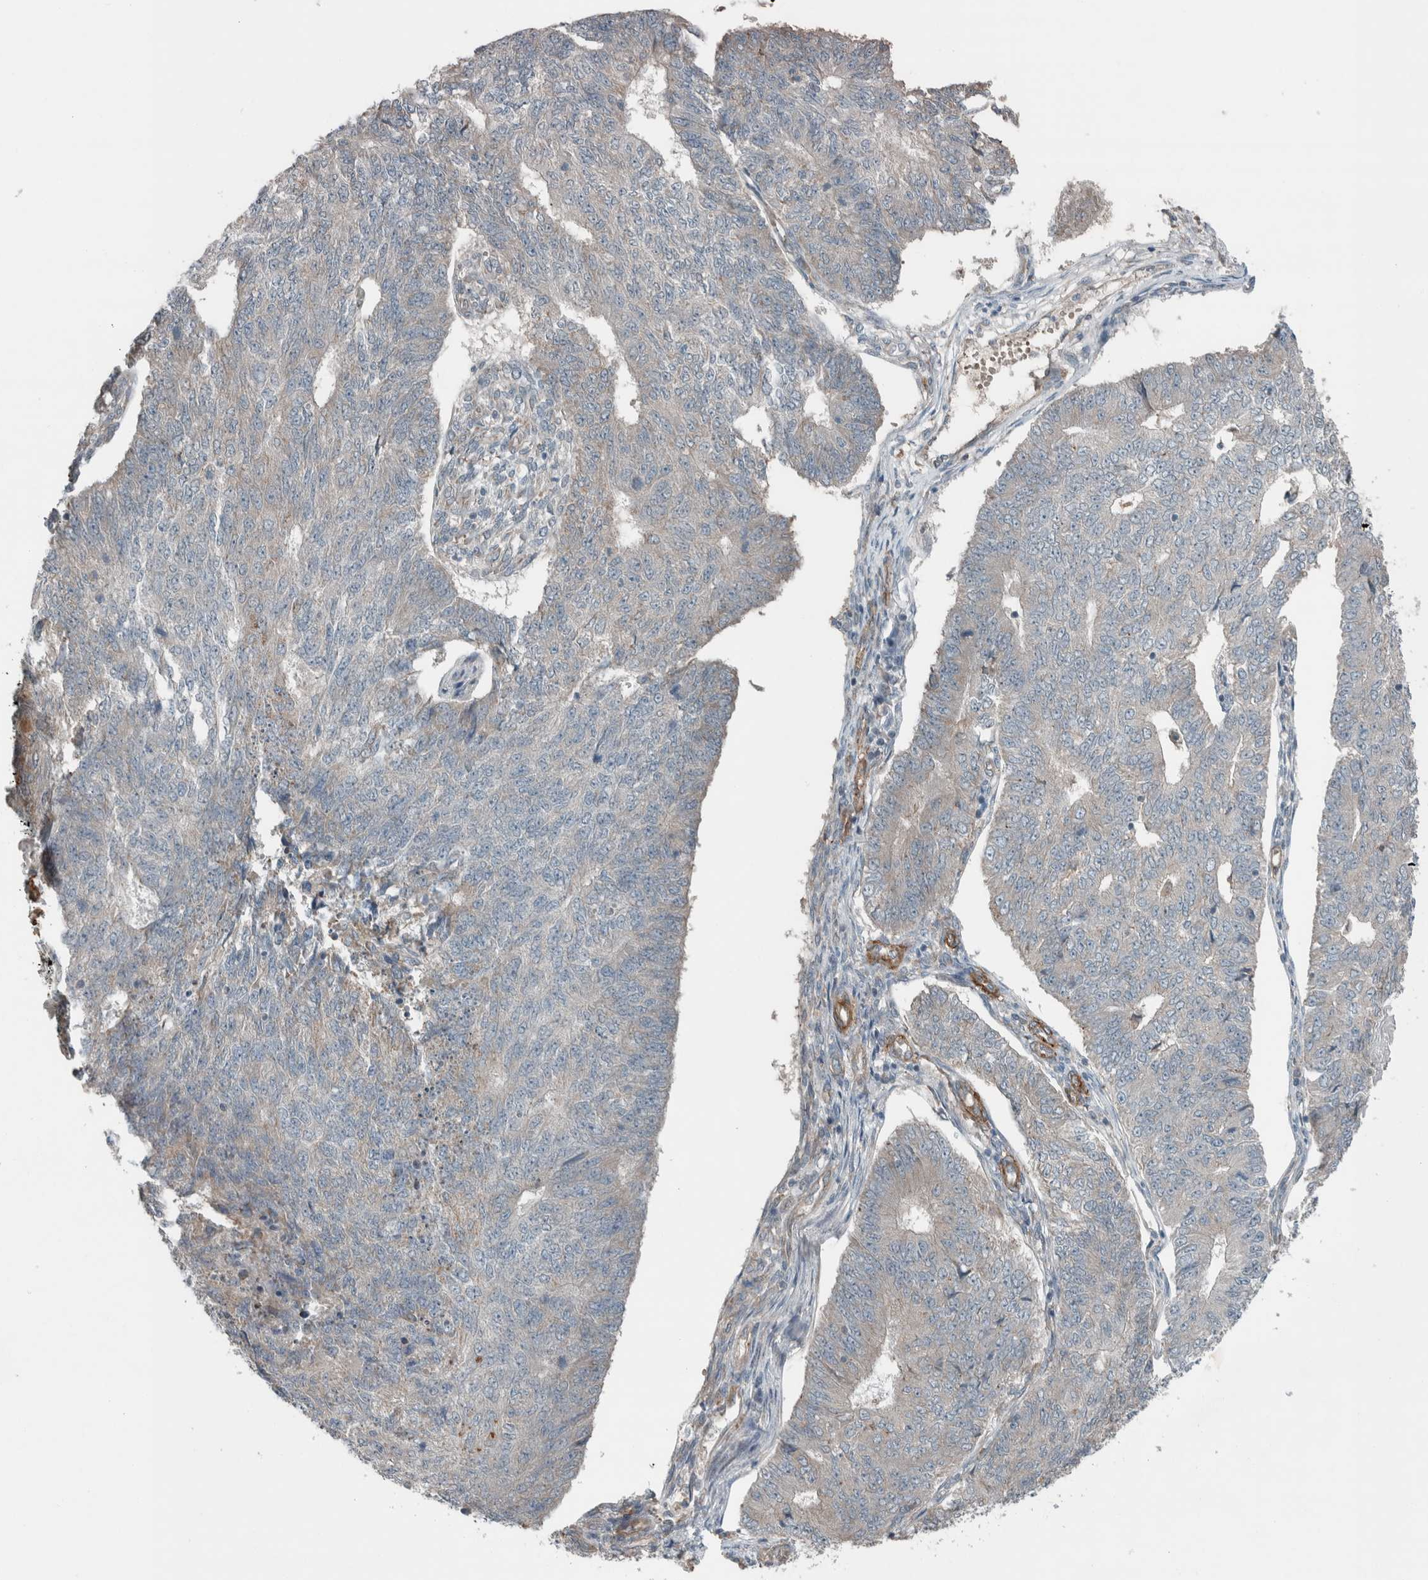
{"staining": {"intensity": "moderate", "quantity": "<25%", "location": "cytoplasmic/membranous"}, "tissue": "endometrial cancer", "cell_type": "Tumor cells", "image_type": "cancer", "snomed": [{"axis": "morphology", "description": "Adenocarcinoma, NOS"}, {"axis": "topography", "description": "Endometrium"}], "caption": "This histopathology image reveals endometrial cancer stained with IHC to label a protein in brown. The cytoplasmic/membranous of tumor cells show moderate positivity for the protein. Nuclei are counter-stained blue.", "gene": "JADE2", "patient": {"sex": "female", "age": 32}}